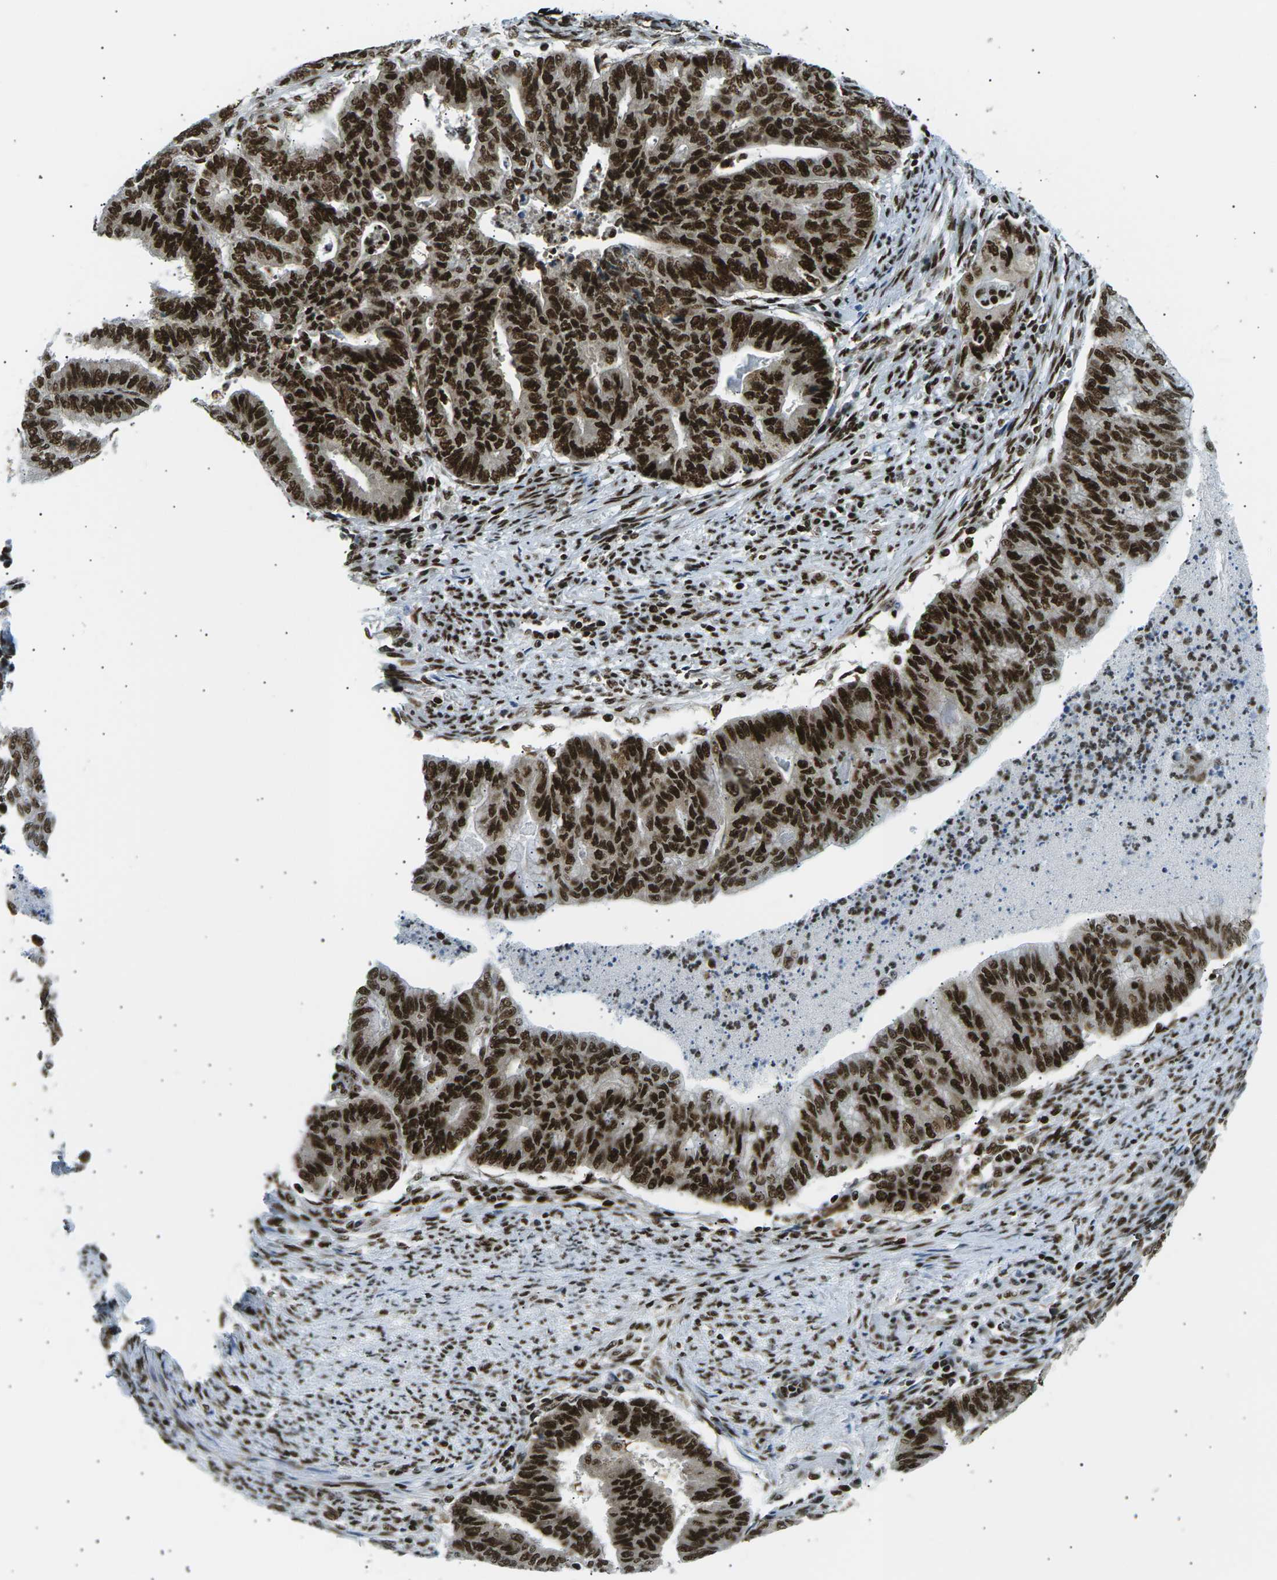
{"staining": {"intensity": "strong", "quantity": ">75%", "location": "cytoplasmic/membranous,nuclear"}, "tissue": "endometrial cancer", "cell_type": "Tumor cells", "image_type": "cancer", "snomed": [{"axis": "morphology", "description": "Adenocarcinoma, NOS"}, {"axis": "topography", "description": "Endometrium"}], "caption": "Human endometrial adenocarcinoma stained for a protein (brown) demonstrates strong cytoplasmic/membranous and nuclear positive positivity in approximately >75% of tumor cells.", "gene": "RPA2", "patient": {"sex": "female", "age": 79}}